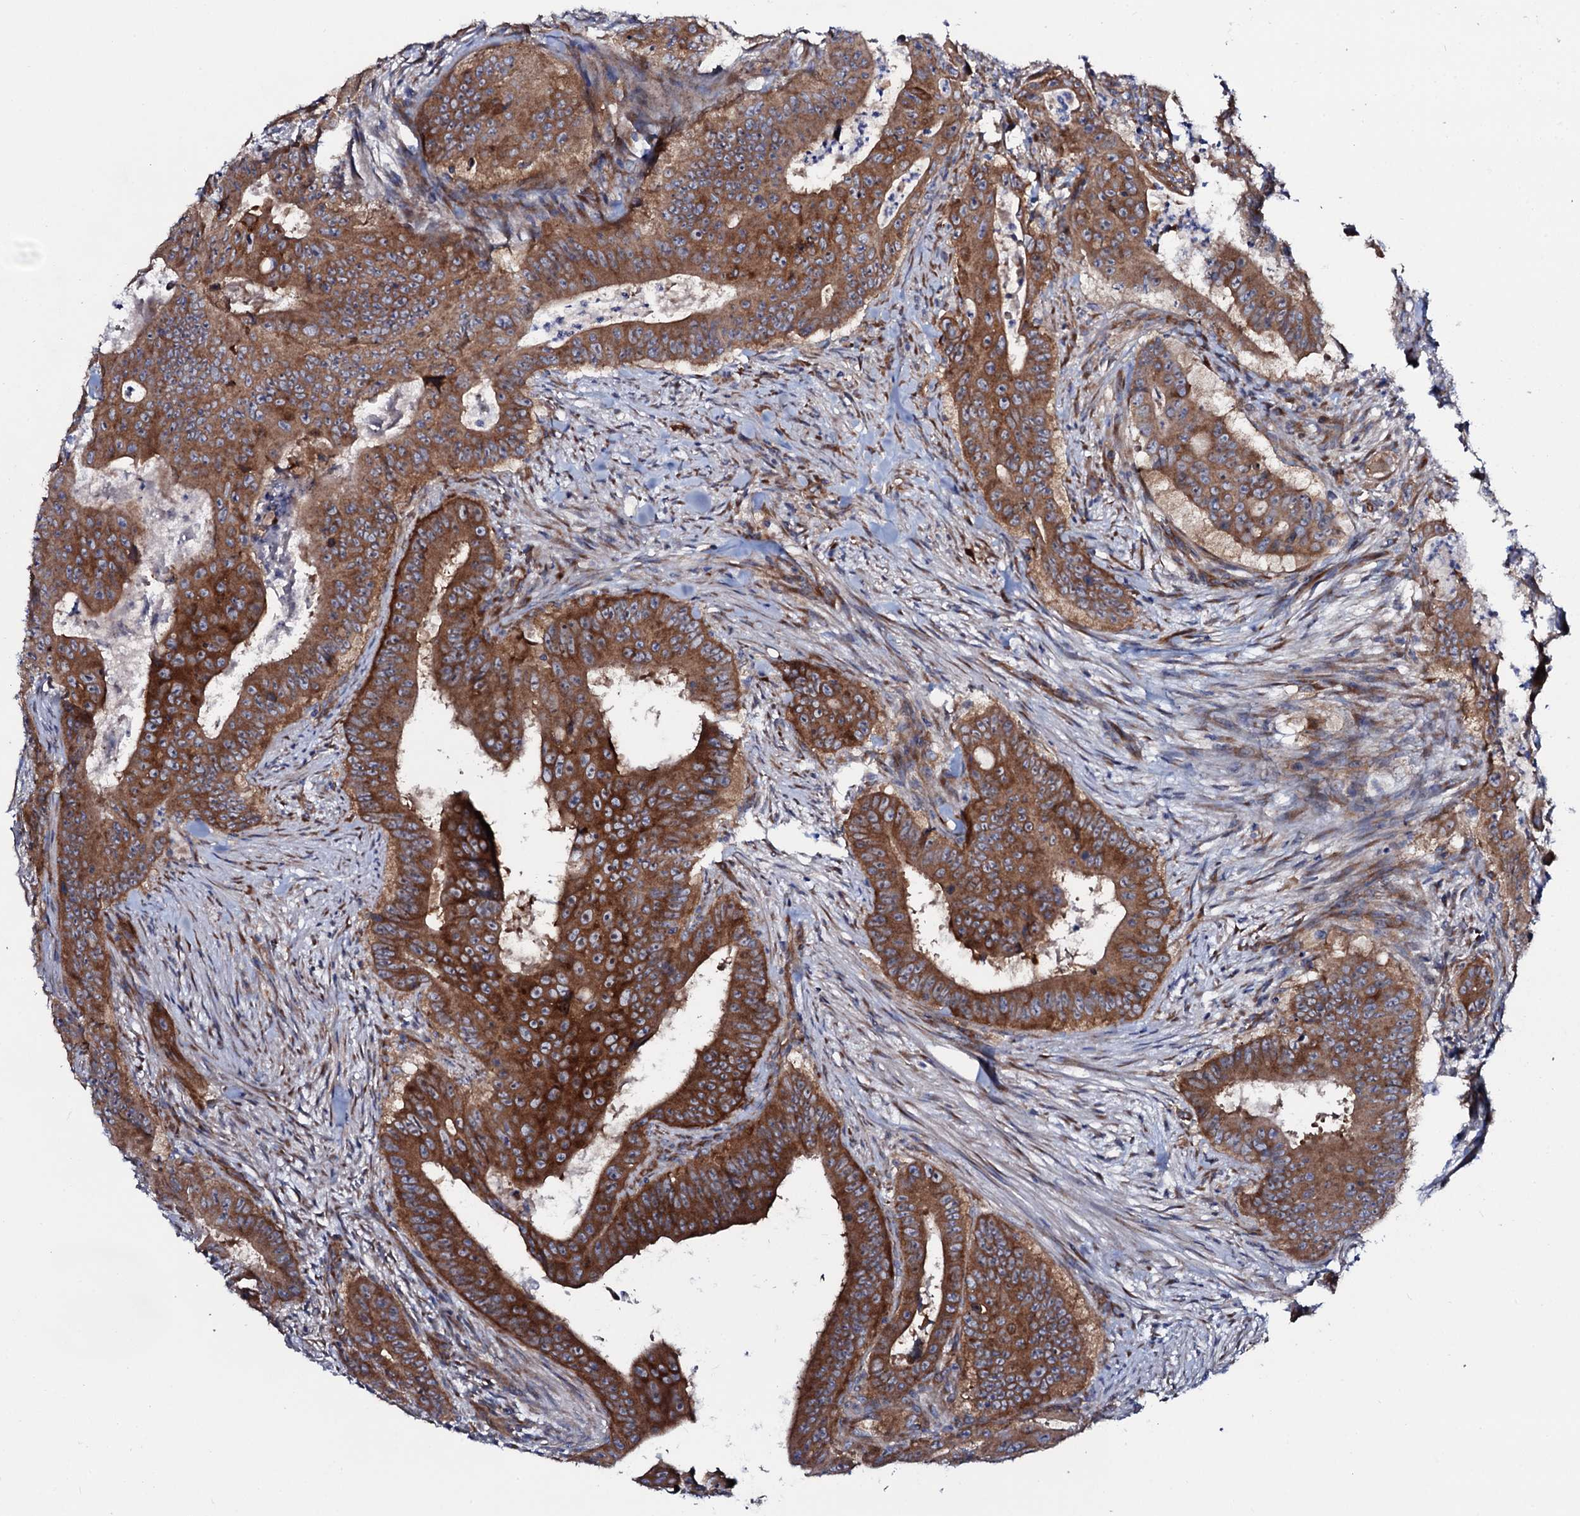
{"staining": {"intensity": "strong", "quantity": ">75%", "location": "cytoplasmic/membranous"}, "tissue": "colorectal cancer", "cell_type": "Tumor cells", "image_type": "cancer", "snomed": [{"axis": "morphology", "description": "Adenocarcinoma, NOS"}, {"axis": "topography", "description": "Rectum"}], "caption": "This is an image of immunohistochemistry staining of colorectal adenocarcinoma, which shows strong positivity in the cytoplasmic/membranous of tumor cells.", "gene": "STARD13", "patient": {"sex": "female", "age": 75}}